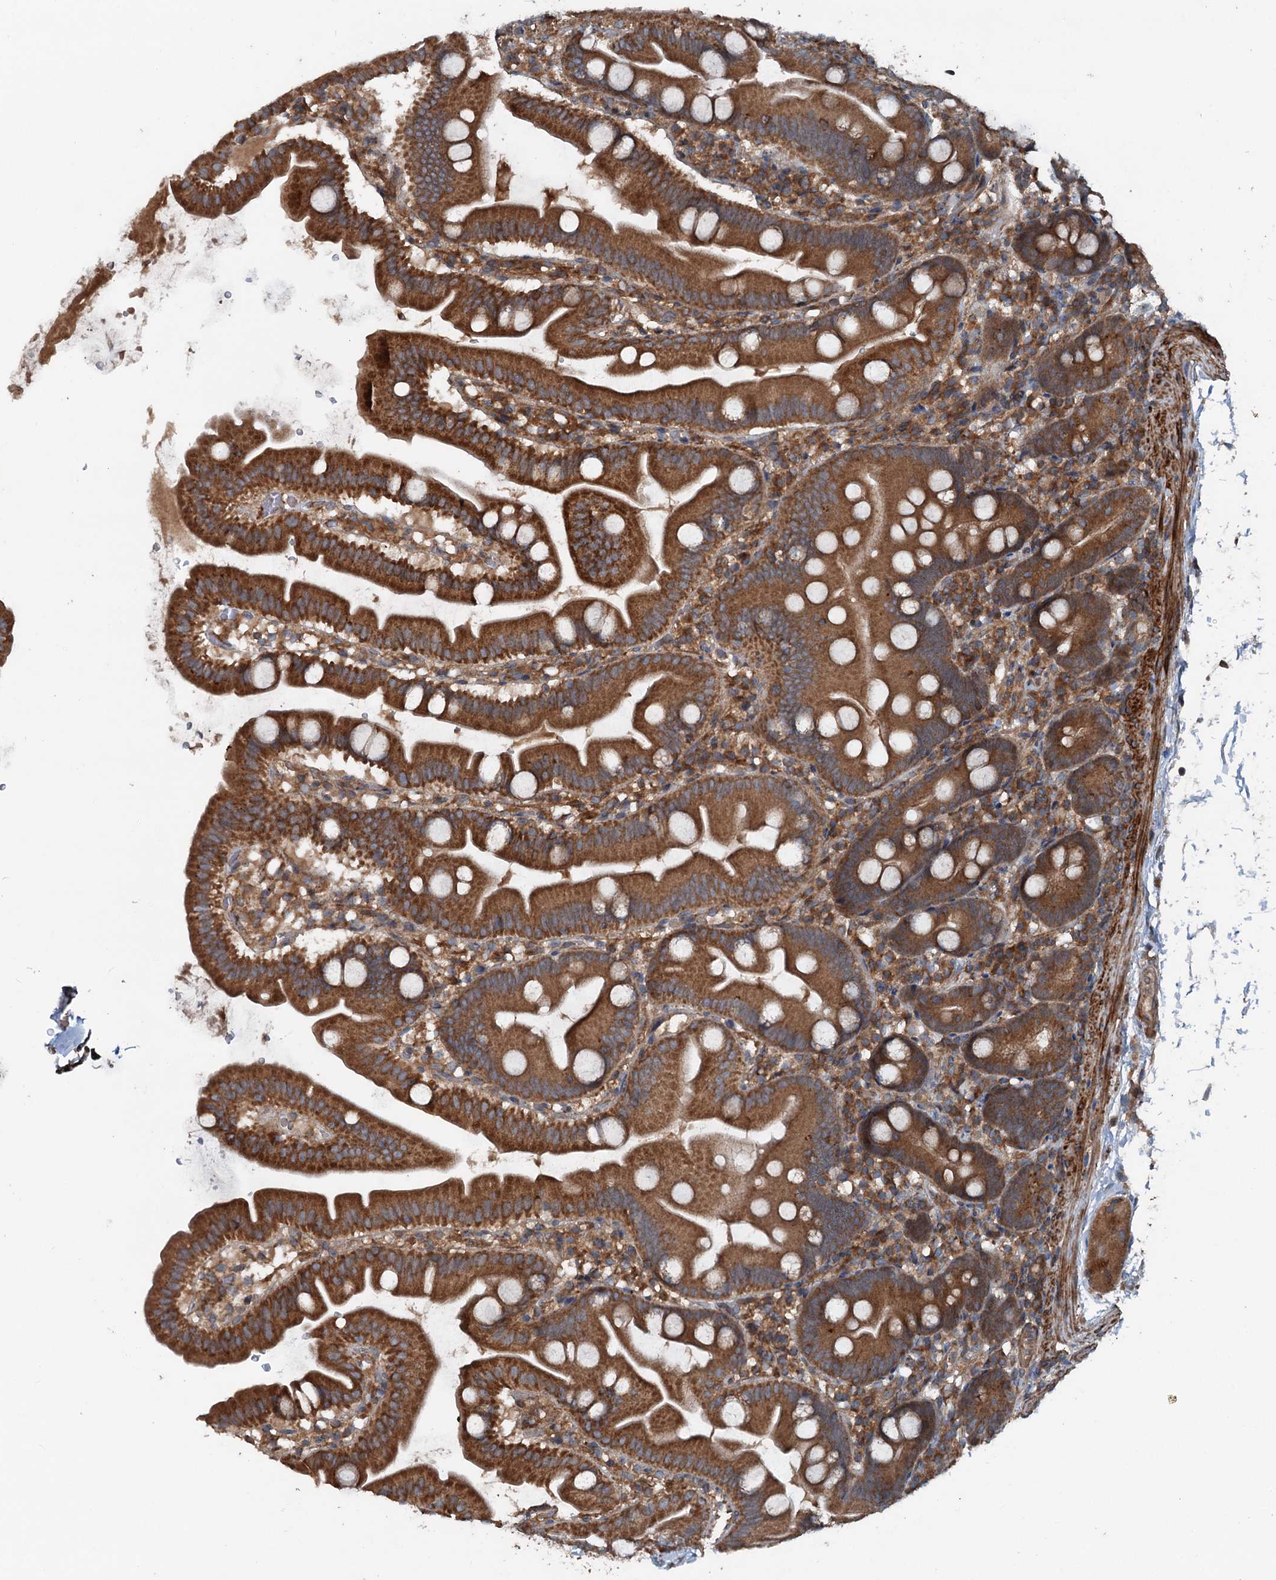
{"staining": {"intensity": "strong", "quantity": ">75%", "location": "cytoplasmic/membranous"}, "tissue": "small intestine", "cell_type": "Glandular cells", "image_type": "normal", "snomed": [{"axis": "morphology", "description": "Normal tissue, NOS"}, {"axis": "topography", "description": "Small intestine"}], "caption": "Small intestine was stained to show a protein in brown. There is high levels of strong cytoplasmic/membranous positivity in about >75% of glandular cells. (DAB IHC, brown staining for protein, blue staining for nuclei).", "gene": "TEDC1", "patient": {"sex": "female", "age": 68}}